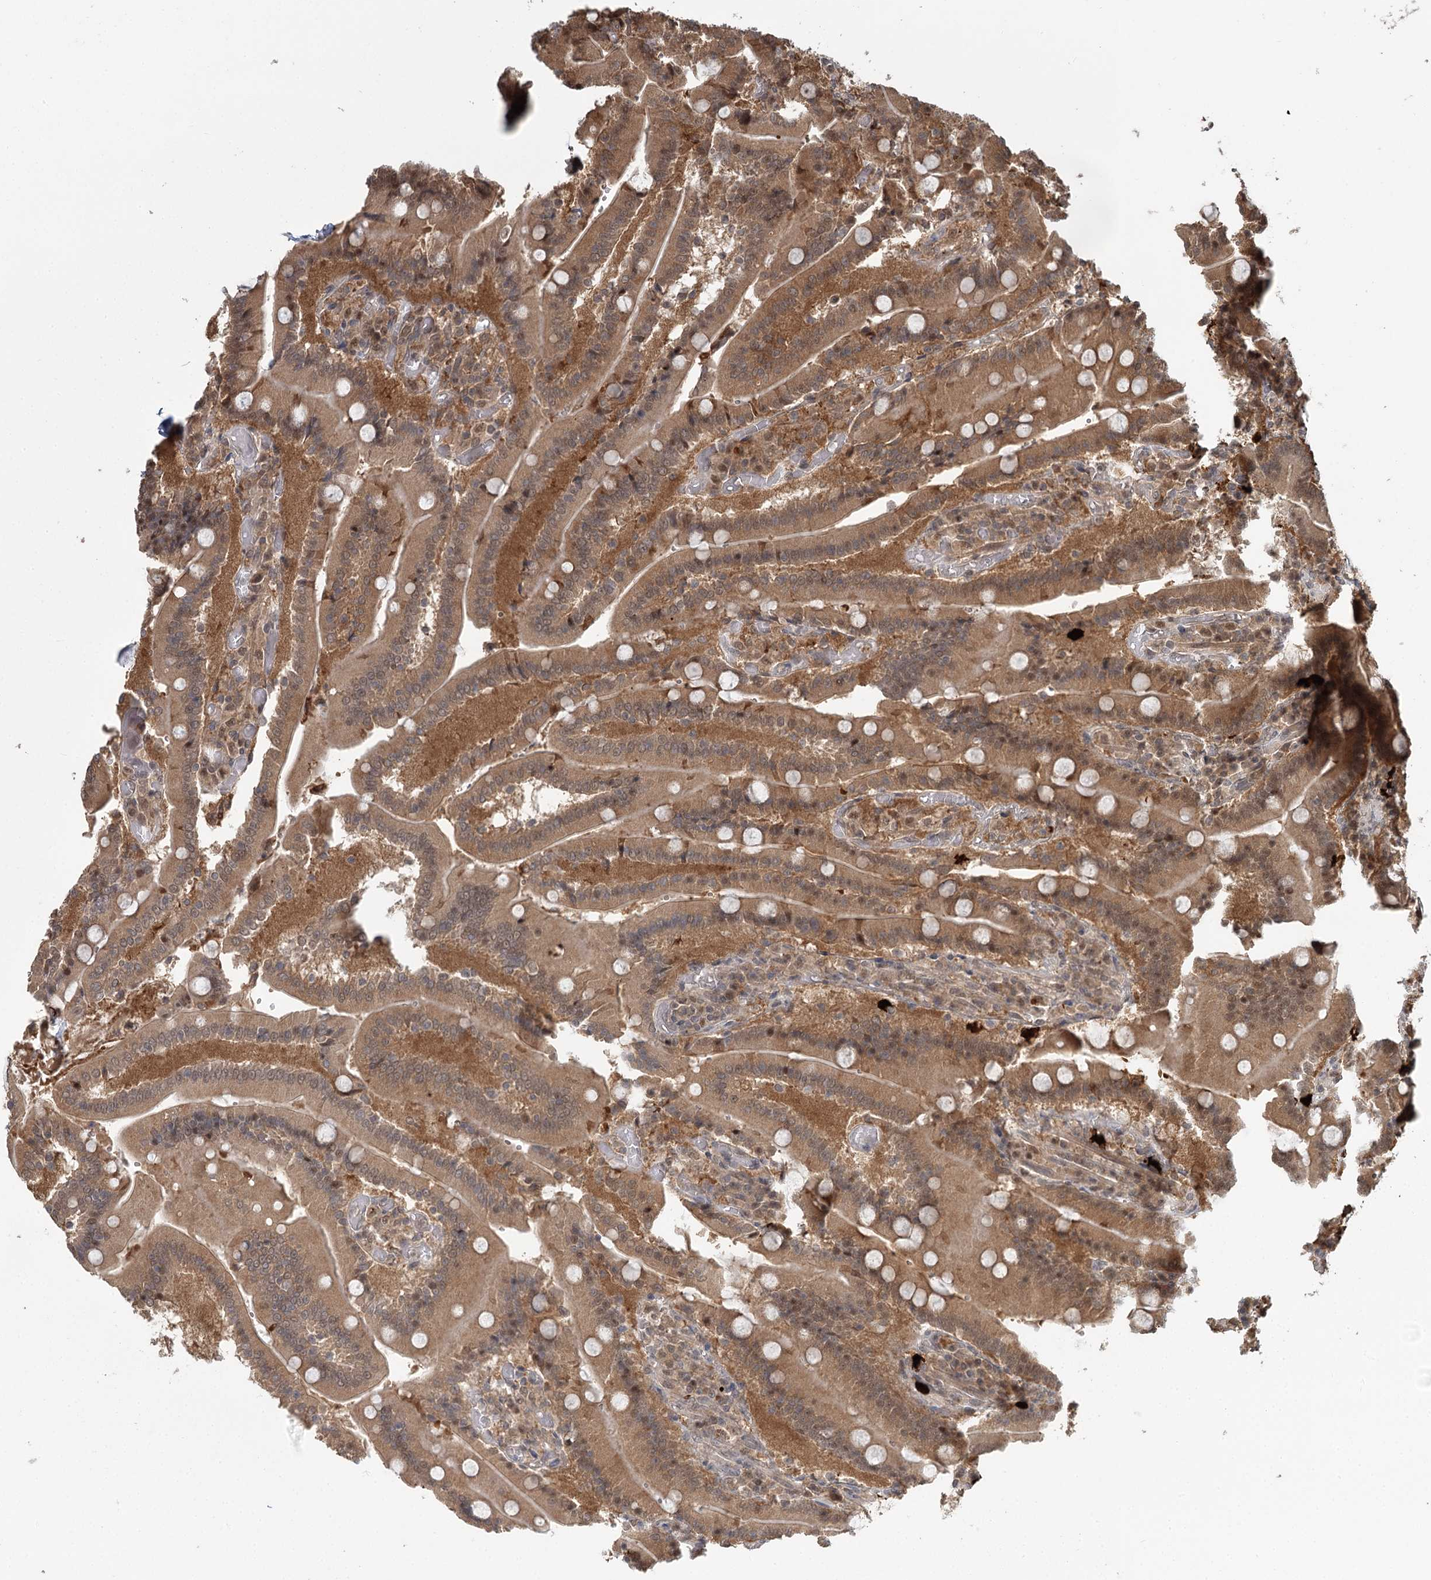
{"staining": {"intensity": "moderate", "quantity": ">75%", "location": "cytoplasmic/membranous,nuclear"}, "tissue": "duodenum", "cell_type": "Glandular cells", "image_type": "normal", "snomed": [{"axis": "morphology", "description": "Normal tissue, NOS"}, {"axis": "topography", "description": "Duodenum"}], "caption": "Immunohistochemical staining of benign duodenum reveals >75% levels of moderate cytoplasmic/membranous,nuclear protein expression in about >75% of glandular cells.", "gene": "N6AMT1", "patient": {"sex": "female", "age": 62}}